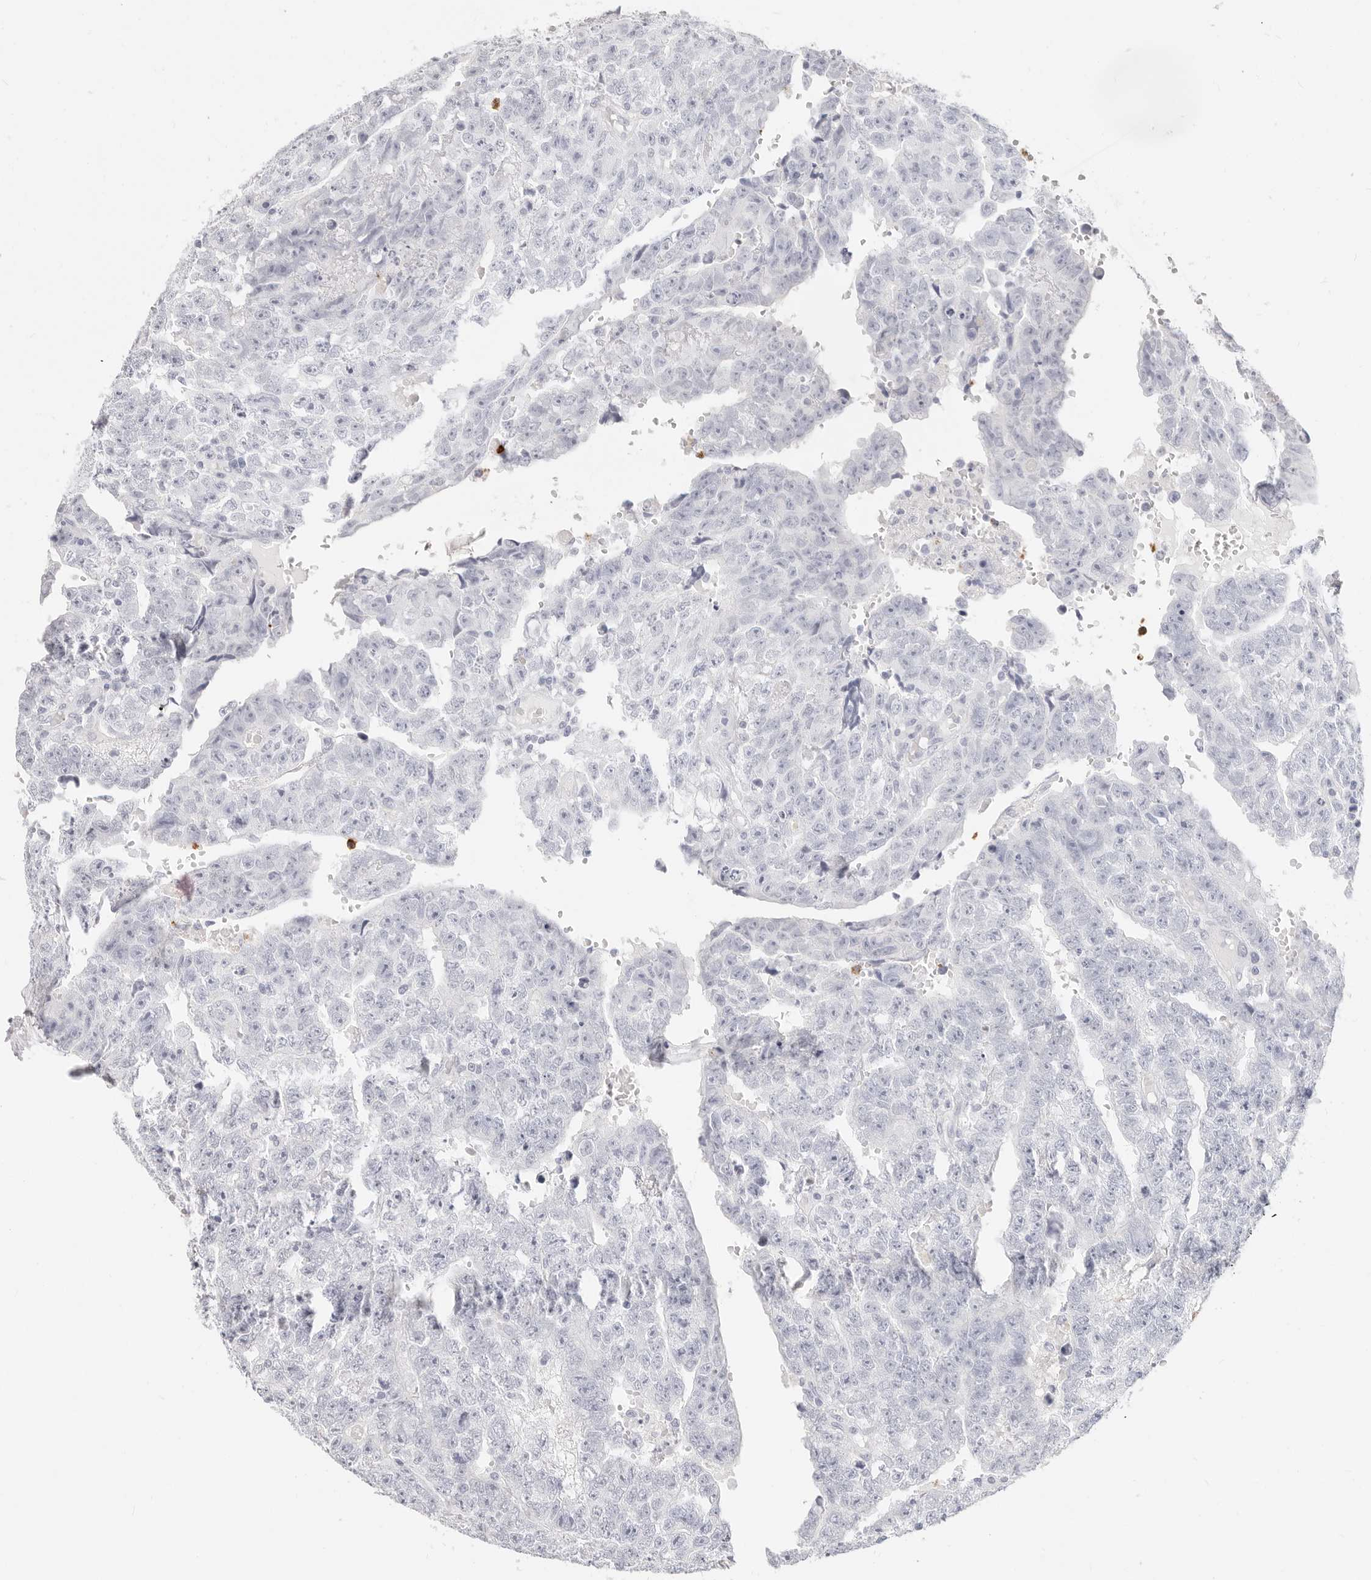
{"staining": {"intensity": "negative", "quantity": "none", "location": "none"}, "tissue": "testis cancer", "cell_type": "Tumor cells", "image_type": "cancer", "snomed": [{"axis": "morphology", "description": "Carcinoma, Embryonal, NOS"}, {"axis": "topography", "description": "Testis"}], "caption": "This is a image of immunohistochemistry staining of testis cancer, which shows no positivity in tumor cells. The staining is performed using DAB brown chromogen with nuclei counter-stained in using hematoxylin.", "gene": "CAMP", "patient": {"sex": "male", "age": 25}}